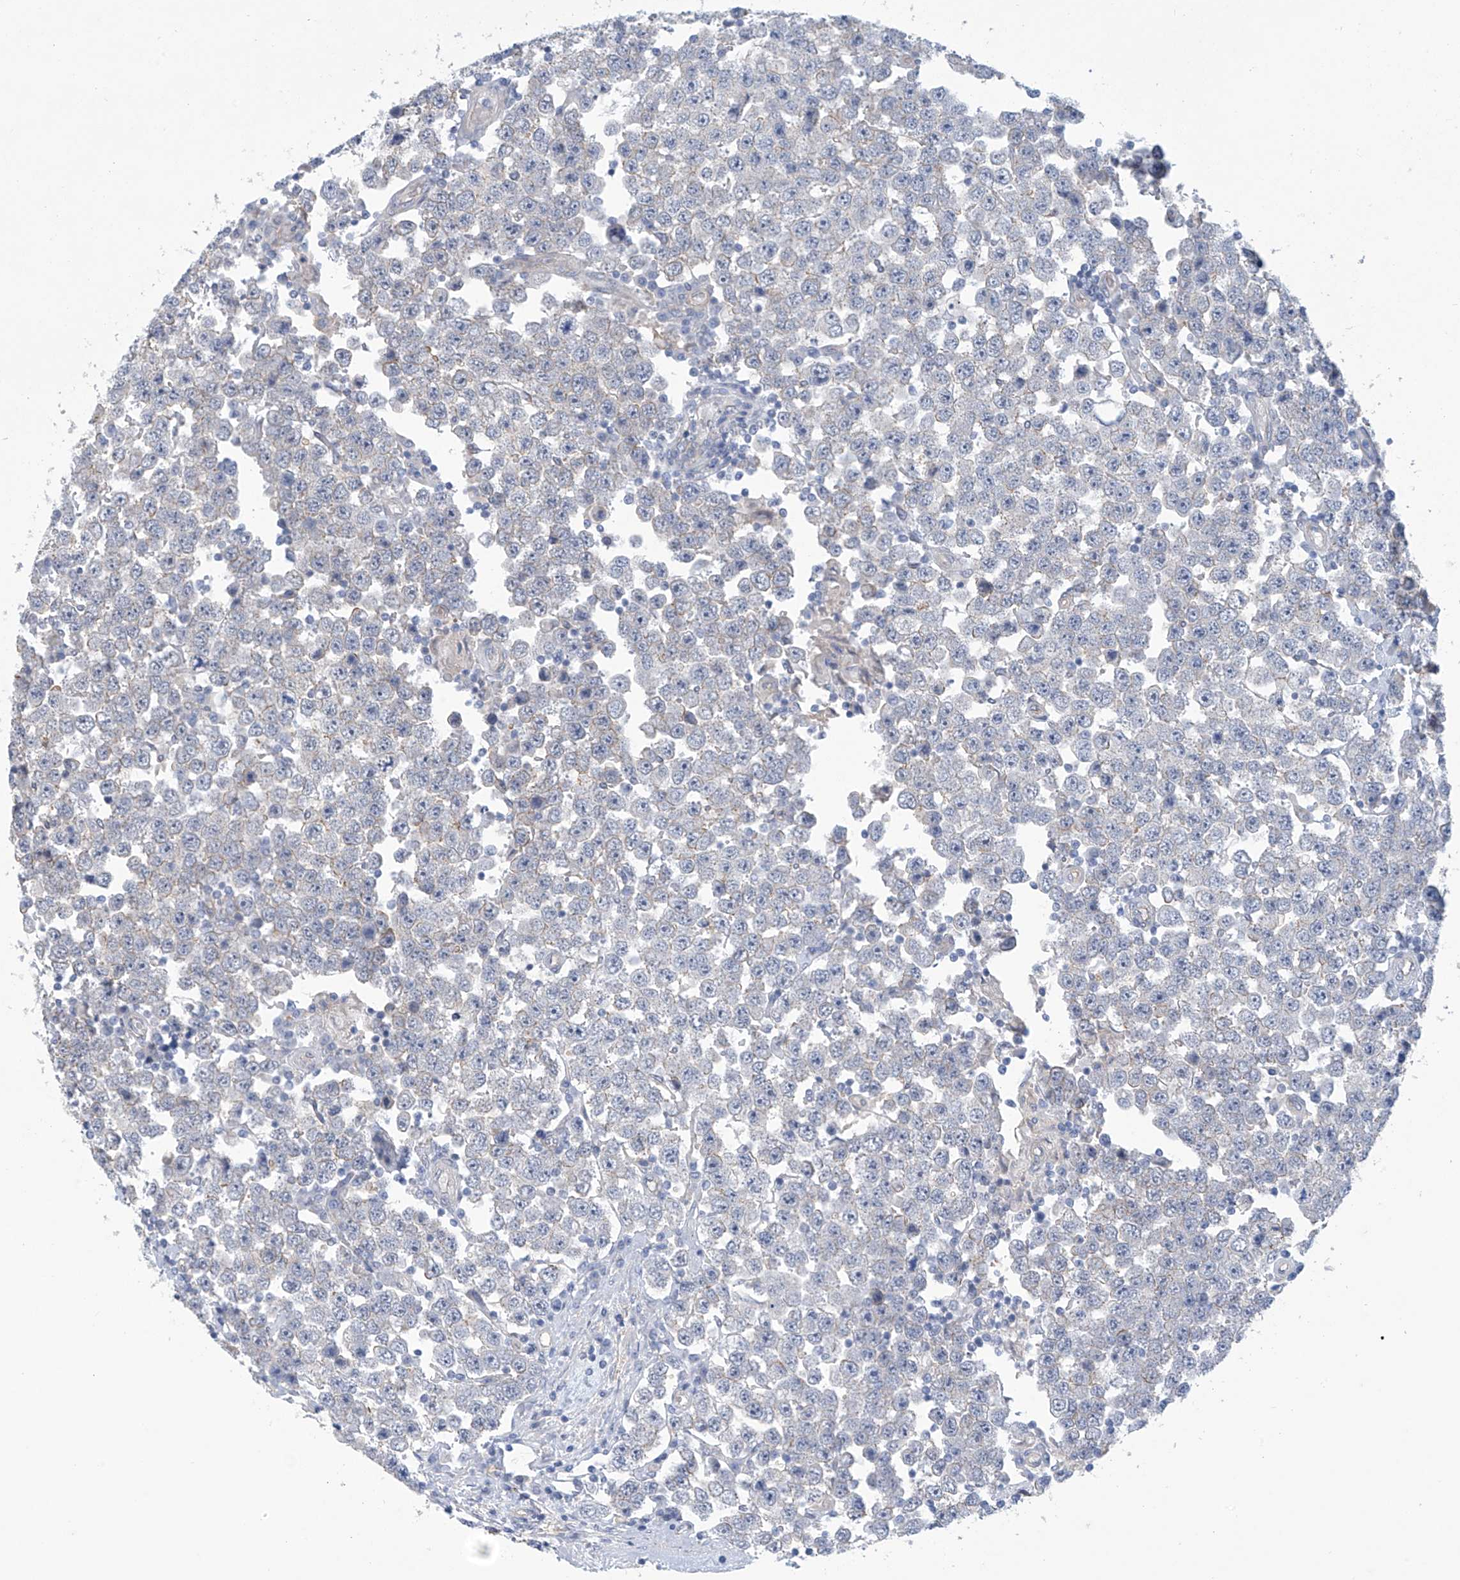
{"staining": {"intensity": "negative", "quantity": "none", "location": "none"}, "tissue": "testis cancer", "cell_type": "Tumor cells", "image_type": "cancer", "snomed": [{"axis": "morphology", "description": "Seminoma, NOS"}, {"axis": "topography", "description": "Testis"}], "caption": "Testis seminoma stained for a protein using immunohistochemistry (IHC) reveals no positivity tumor cells.", "gene": "ABHD13", "patient": {"sex": "male", "age": 28}}